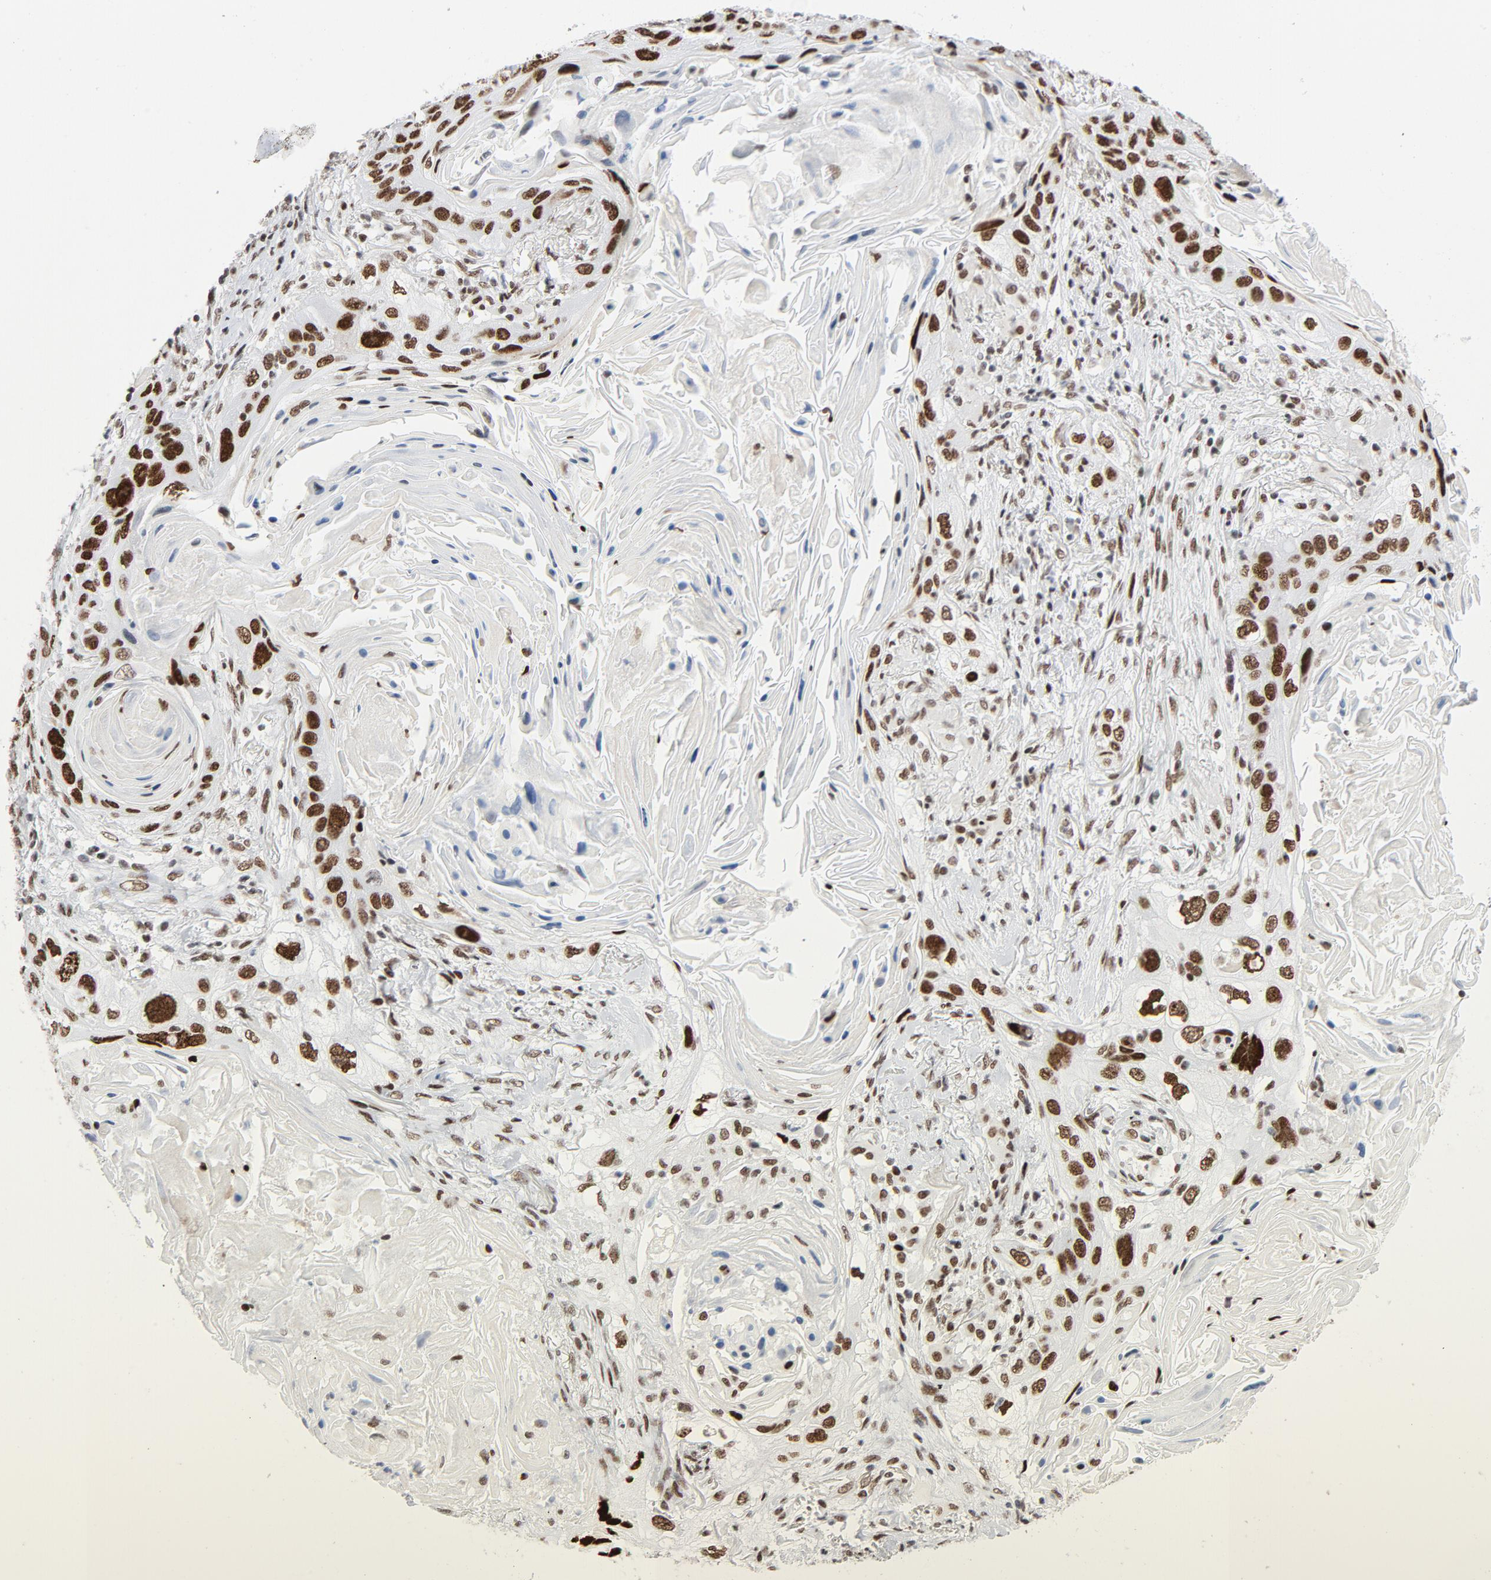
{"staining": {"intensity": "strong", "quantity": ">75%", "location": "nuclear"}, "tissue": "lung cancer", "cell_type": "Tumor cells", "image_type": "cancer", "snomed": [{"axis": "morphology", "description": "Squamous cell carcinoma, NOS"}, {"axis": "topography", "description": "Lung"}], "caption": "Lung cancer was stained to show a protein in brown. There is high levels of strong nuclear positivity in approximately >75% of tumor cells.", "gene": "HSF1", "patient": {"sex": "female", "age": 67}}